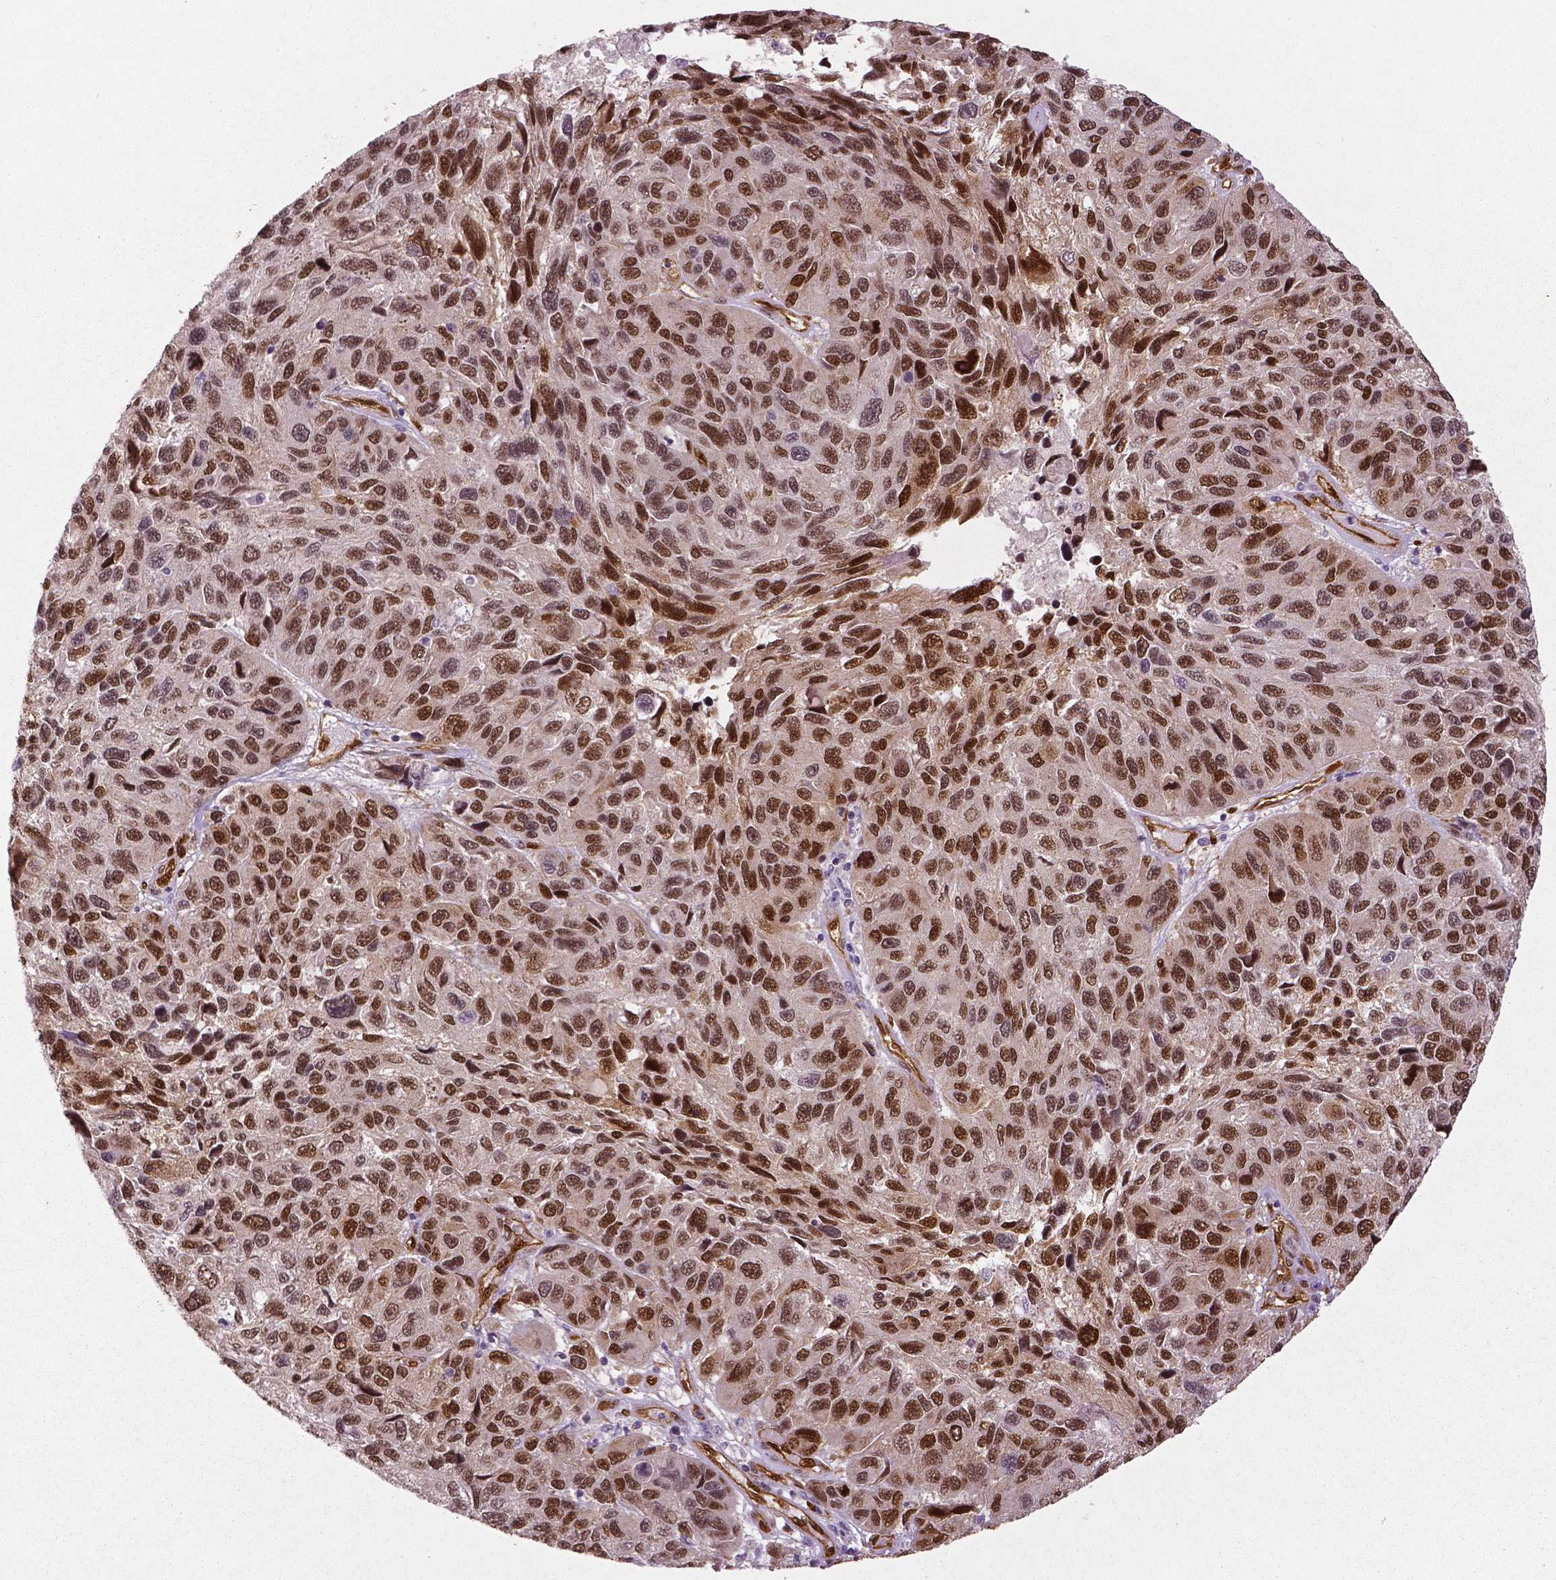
{"staining": {"intensity": "moderate", "quantity": ">75%", "location": "cytoplasmic/membranous,nuclear"}, "tissue": "melanoma", "cell_type": "Tumor cells", "image_type": "cancer", "snomed": [{"axis": "morphology", "description": "Malignant melanoma, NOS"}, {"axis": "topography", "description": "Skin"}], "caption": "Malignant melanoma stained for a protein demonstrates moderate cytoplasmic/membranous and nuclear positivity in tumor cells. (DAB (3,3'-diaminobenzidine) IHC, brown staining for protein, blue staining for nuclei).", "gene": "WWTR1", "patient": {"sex": "male", "age": 53}}